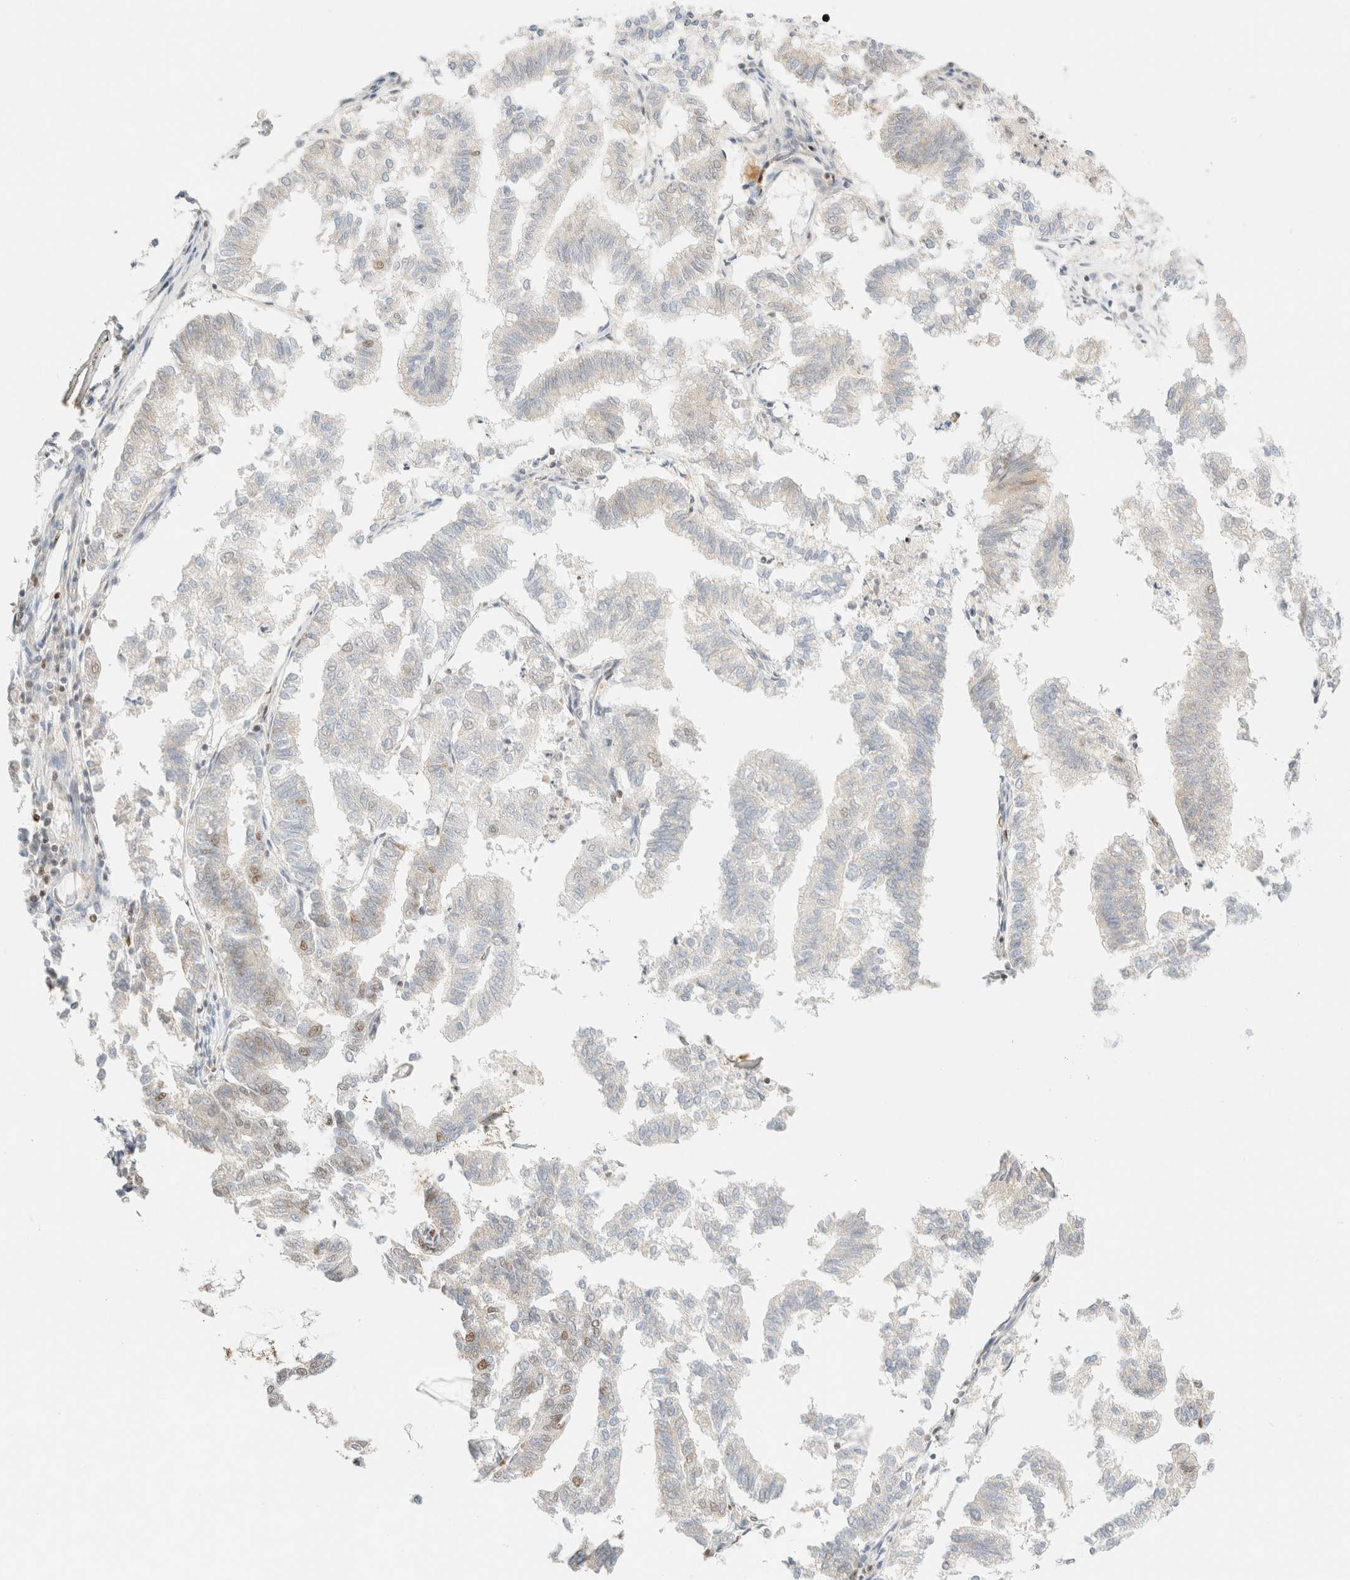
{"staining": {"intensity": "negative", "quantity": "none", "location": "none"}, "tissue": "endometrial cancer", "cell_type": "Tumor cells", "image_type": "cancer", "snomed": [{"axis": "morphology", "description": "Necrosis, NOS"}, {"axis": "morphology", "description": "Adenocarcinoma, NOS"}, {"axis": "topography", "description": "Endometrium"}], "caption": "Tumor cells show no significant protein positivity in endometrial cancer (adenocarcinoma). (DAB (3,3'-diaminobenzidine) immunohistochemistry (IHC) with hematoxylin counter stain).", "gene": "DDB2", "patient": {"sex": "female", "age": 79}}